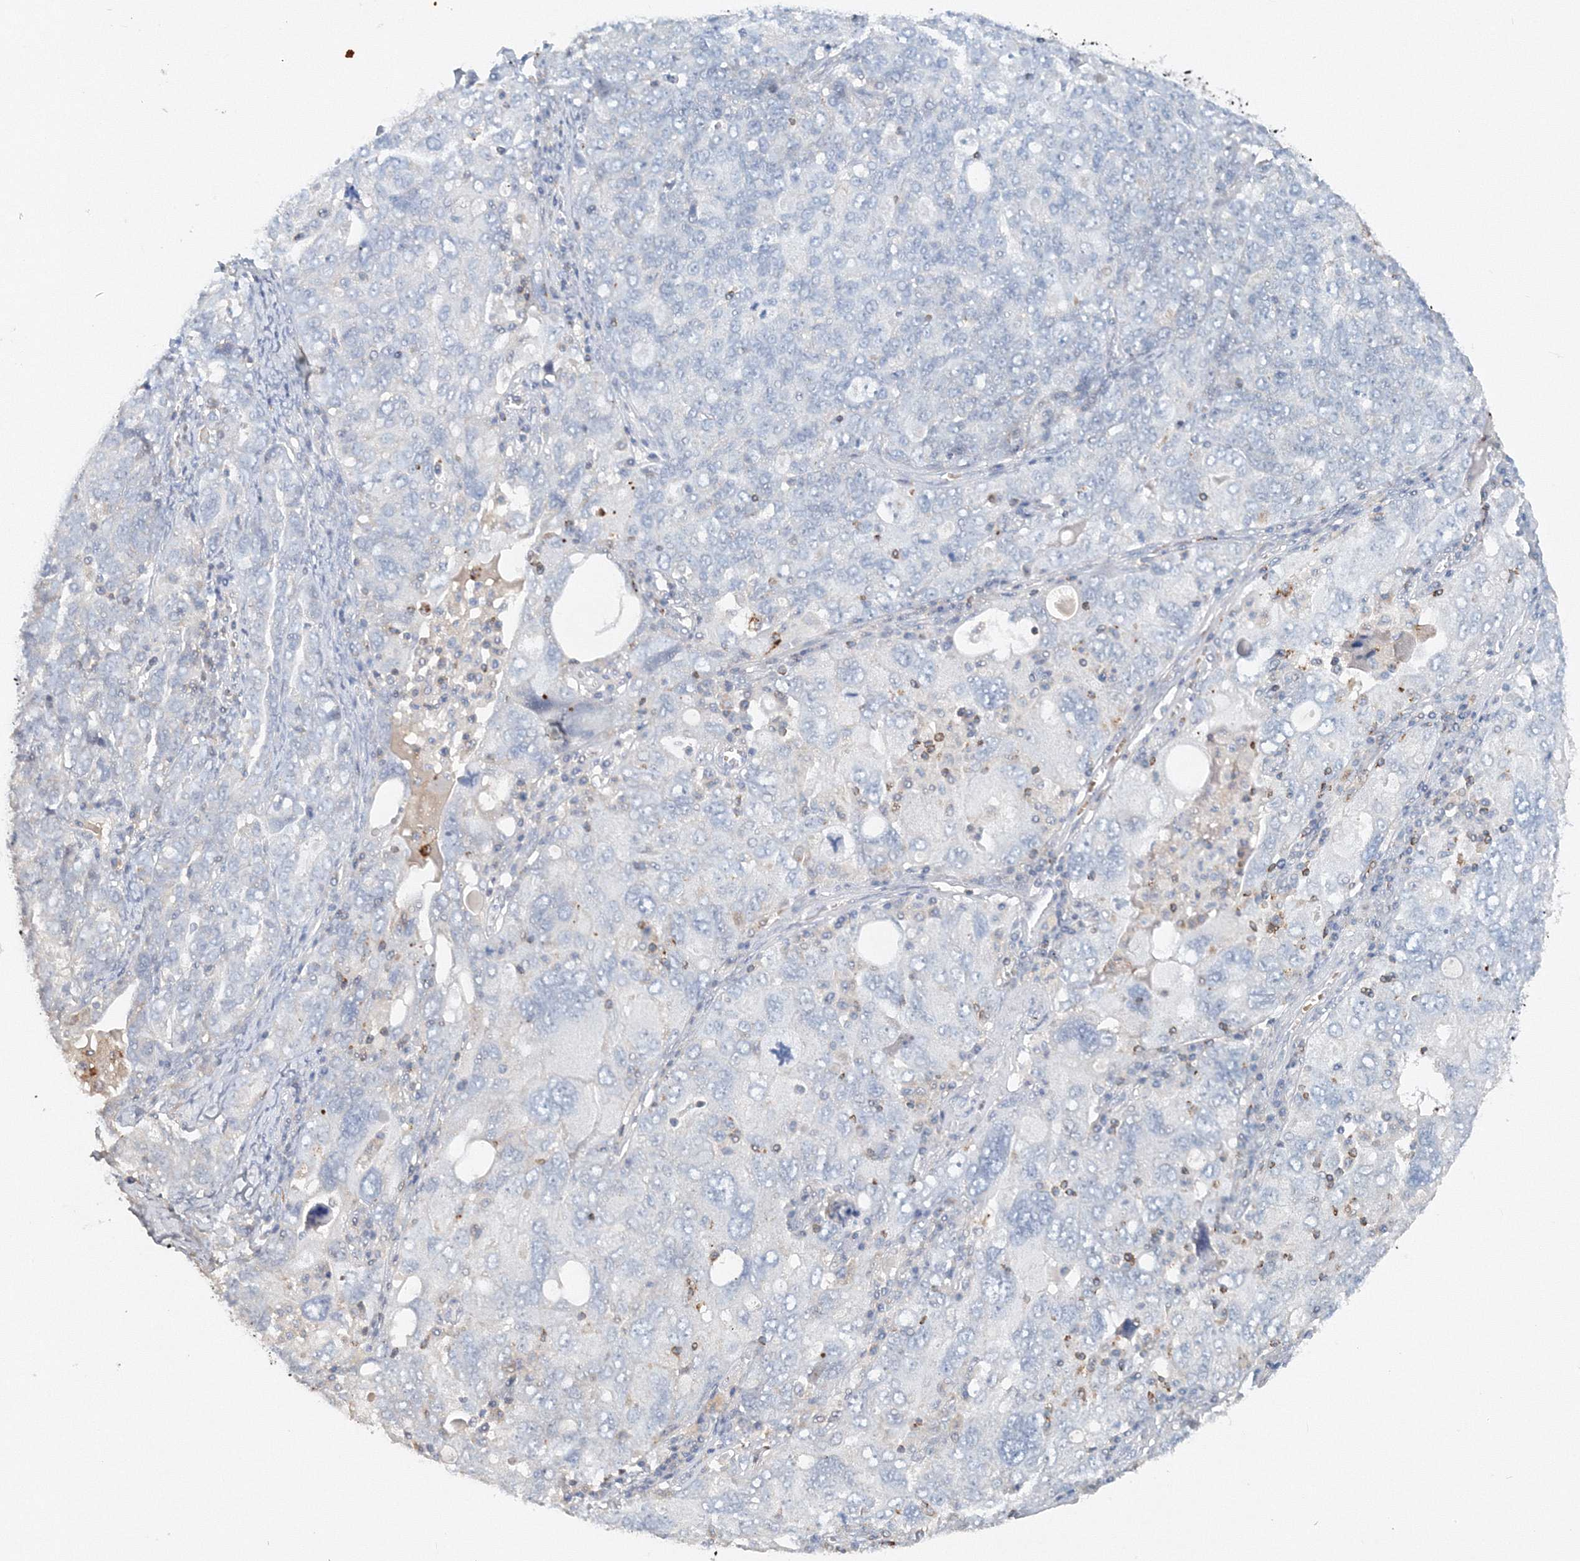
{"staining": {"intensity": "negative", "quantity": "none", "location": "none"}, "tissue": "ovarian cancer", "cell_type": "Tumor cells", "image_type": "cancer", "snomed": [{"axis": "morphology", "description": "Carcinoma, endometroid"}, {"axis": "topography", "description": "Ovary"}], "caption": "This is a histopathology image of immunohistochemistry (IHC) staining of ovarian cancer, which shows no expression in tumor cells. The staining was performed using DAB to visualize the protein expression in brown, while the nuclei were stained in blue with hematoxylin (Magnification: 20x).", "gene": "SH3BP5", "patient": {"sex": "female", "age": 62}}